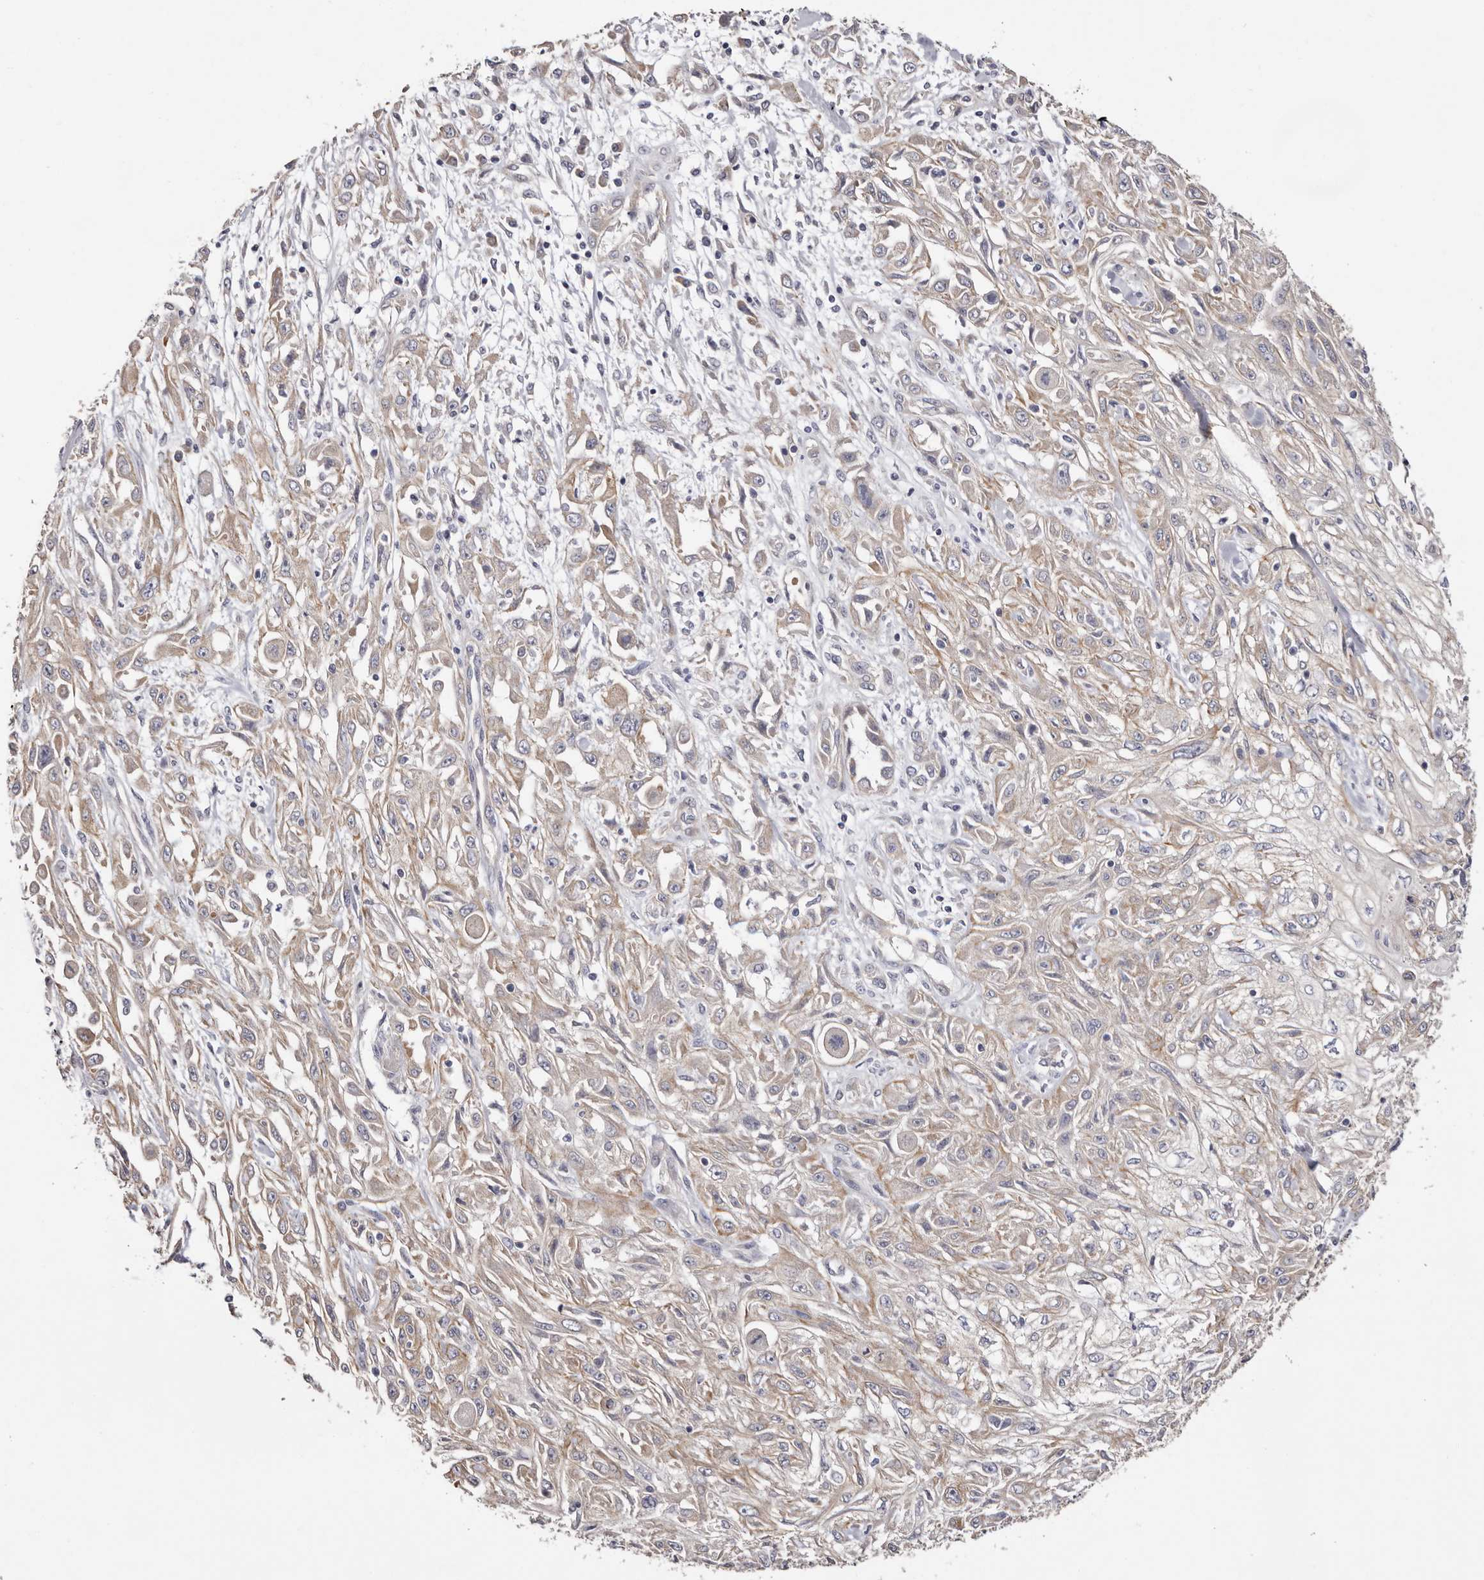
{"staining": {"intensity": "weak", "quantity": "25%-75%", "location": "cytoplasmic/membranous"}, "tissue": "skin cancer", "cell_type": "Tumor cells", "image_type": "cancer", "snomed": [{"axis": "morphology", "description": "Squamous cell carcinoma, NOS"}, {"axis": "morphology", "description": "Squamous cell carcinoma, metastatic, NOS"}, {"axis": "topography", "description": "Skin"}, {"axis": "topography", "description": "Lymph node"}], "caption": "There is low levels of weak cytoplasmic/membranous positivity in tumor cells of squamous cell carcinoma (skin), as demonstrated by immunohistochemical staining (brown color).", "gene": "FAM167B", "patient": {"sex": "male", "age": 75}}